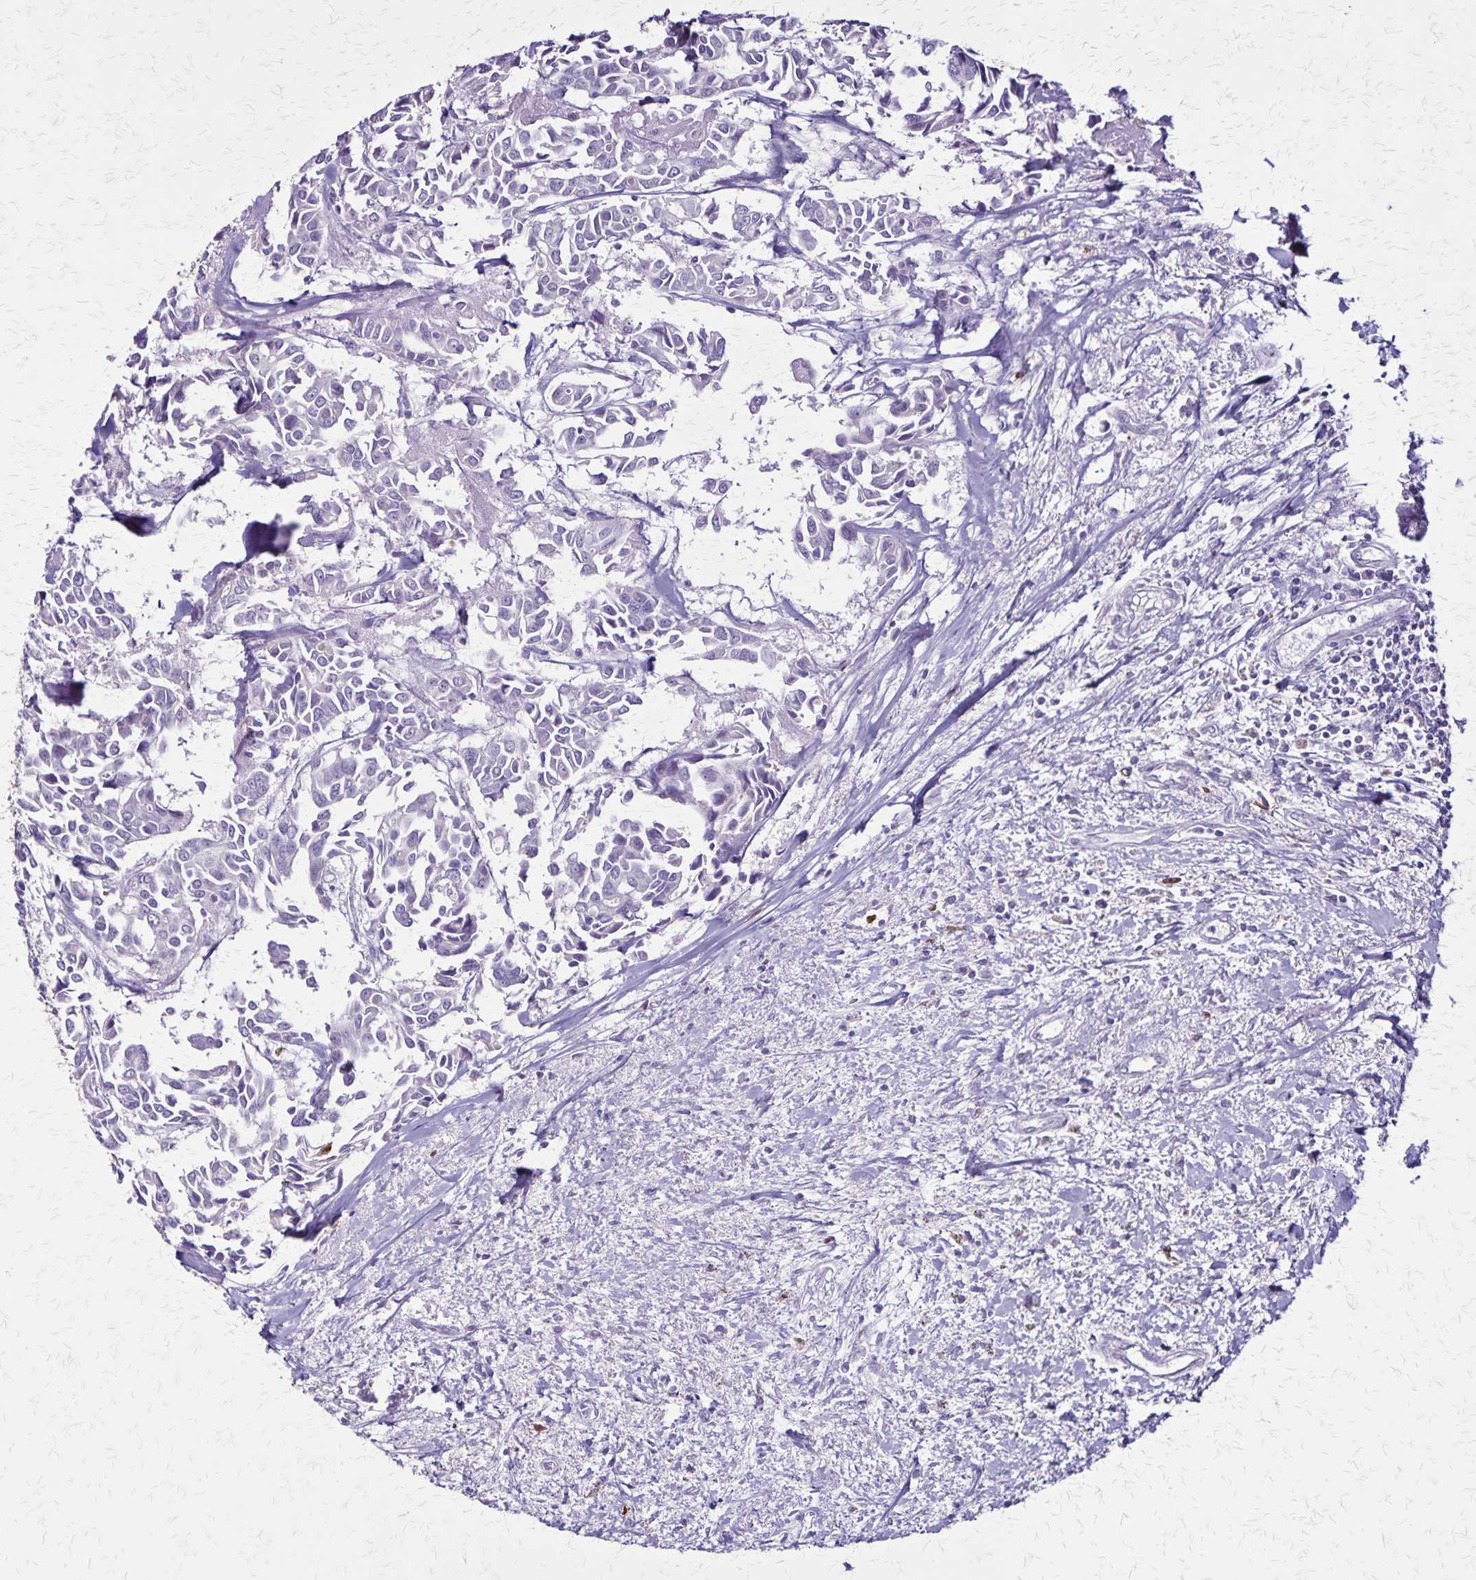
{"staining": {"intensity": "negative", "quantity": "none", "location": "none"}, "tissue": "breast cancer", "cell_type": "Tumor cells", "image_type": "cancer", "snomed": [{"axis": "morphology", "description": "Duct carcinoma"}, {"axis": "topography", "description": "Breast"}], "caption": "The histopathology image reveals no significant positivity in tumor cells of breast invasive ductal carcinoma.", "gene": "ULBP3", "patient": {"sex": "female", "age": 54}}